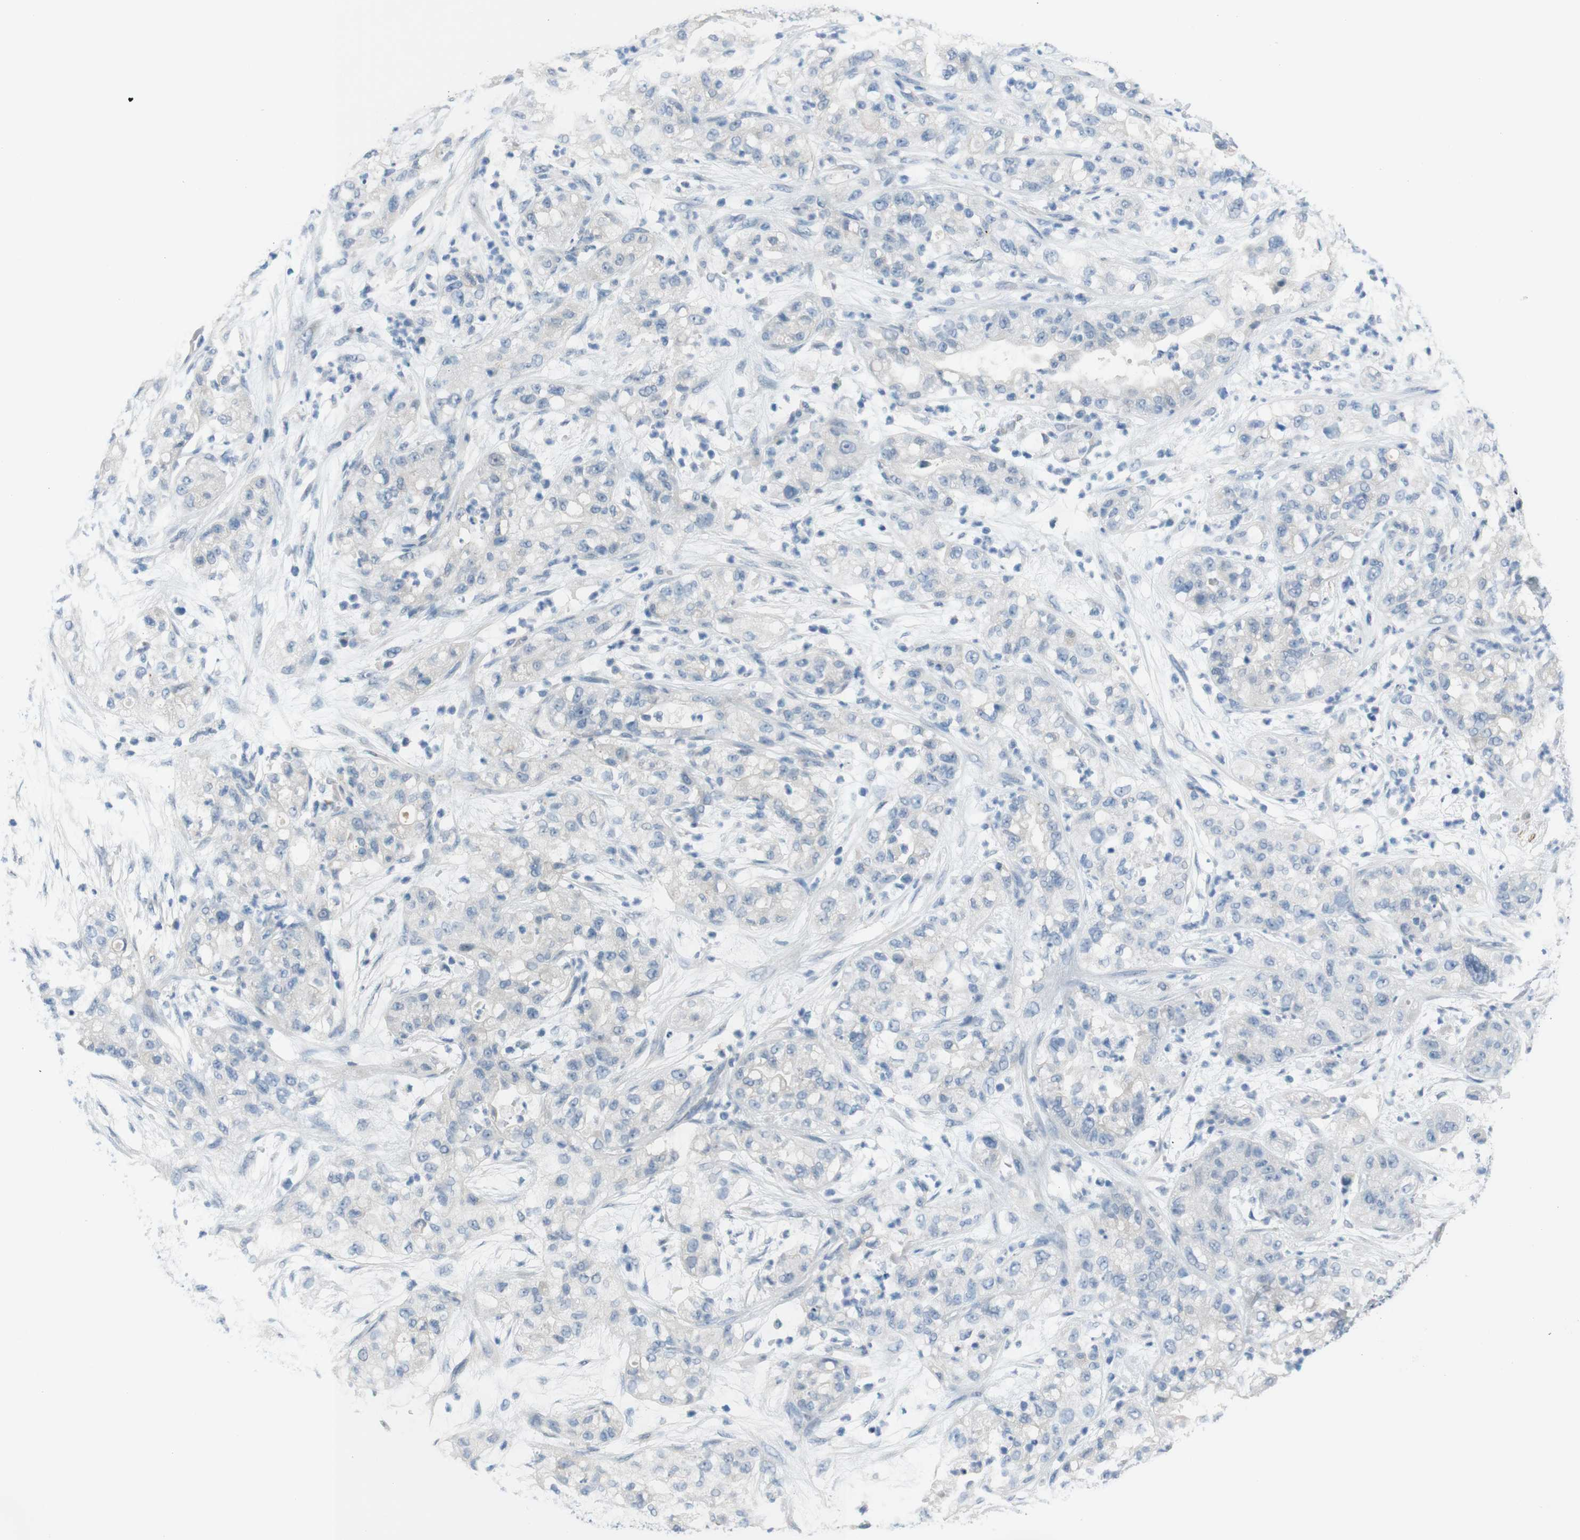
{"staining": {"intensity": "negative", "quantity": "none", "location": "none"}, "tissue": "pancreatic cancer", "cell_type": "Tumor cells", "image_type": "cancer", "snomed": [{"axis": "morphology", "description": "Adenocarcinoma, NOS"}, {"axis": "topography", "description": "Pancreas"}], "caption": "This histopathology image is of pancreatic adenocarcinoma stained with IHC to label a protein in brown with the nuclei are counter-stained blue. There is no positivity in tumor cells. Nuclei are stained in blue.", "gene": "HRH2", "patient": {"sex": "female", "age": 78}}